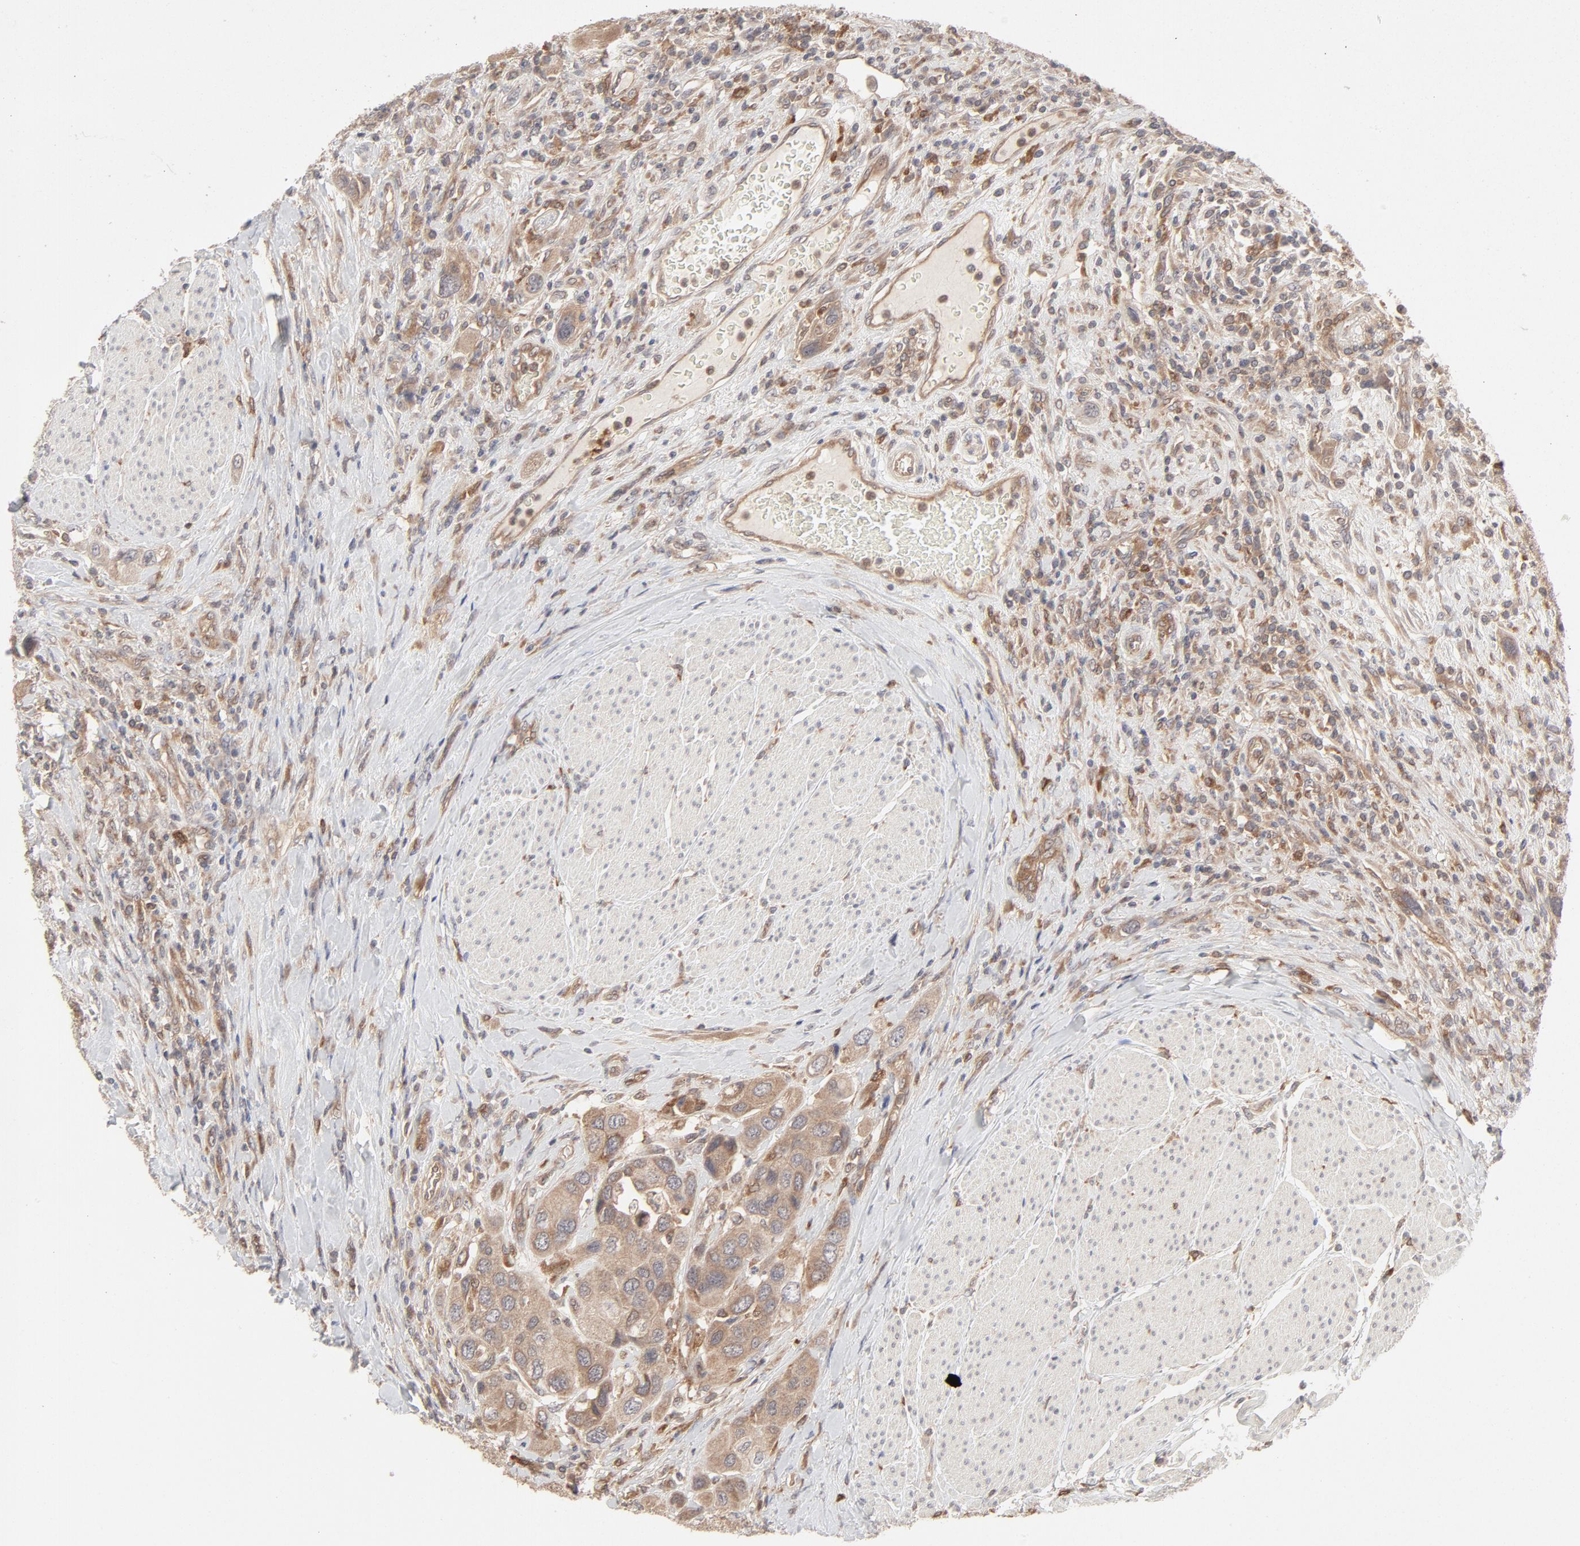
{"staining": {"intensity": "moderate", "quantity": ">75%", "location": "cytoplasmic/membranous"}, "tissue": "urothelial cancer", "cell_type": "Tumor cells", "image_type": "cancer", "snomed": [{"axis": "morphology", "description": "Urothelial carcinoma, High grade"}, {"axis": "topography", "description": "Urinary bladder"}], "caption": "An immunohistochemistry (IHC) image of neoplastic tissue is shown. Protein staining in brown labels moderate cytoplasmic/membranous positivity in urothelial carcinoma (high-grade) within tumor cells. The protein is shown in brown color, while the nuclei are stained blue.", "gene": "RAB5C", "patient": {"sex": "male", "age": 50}}